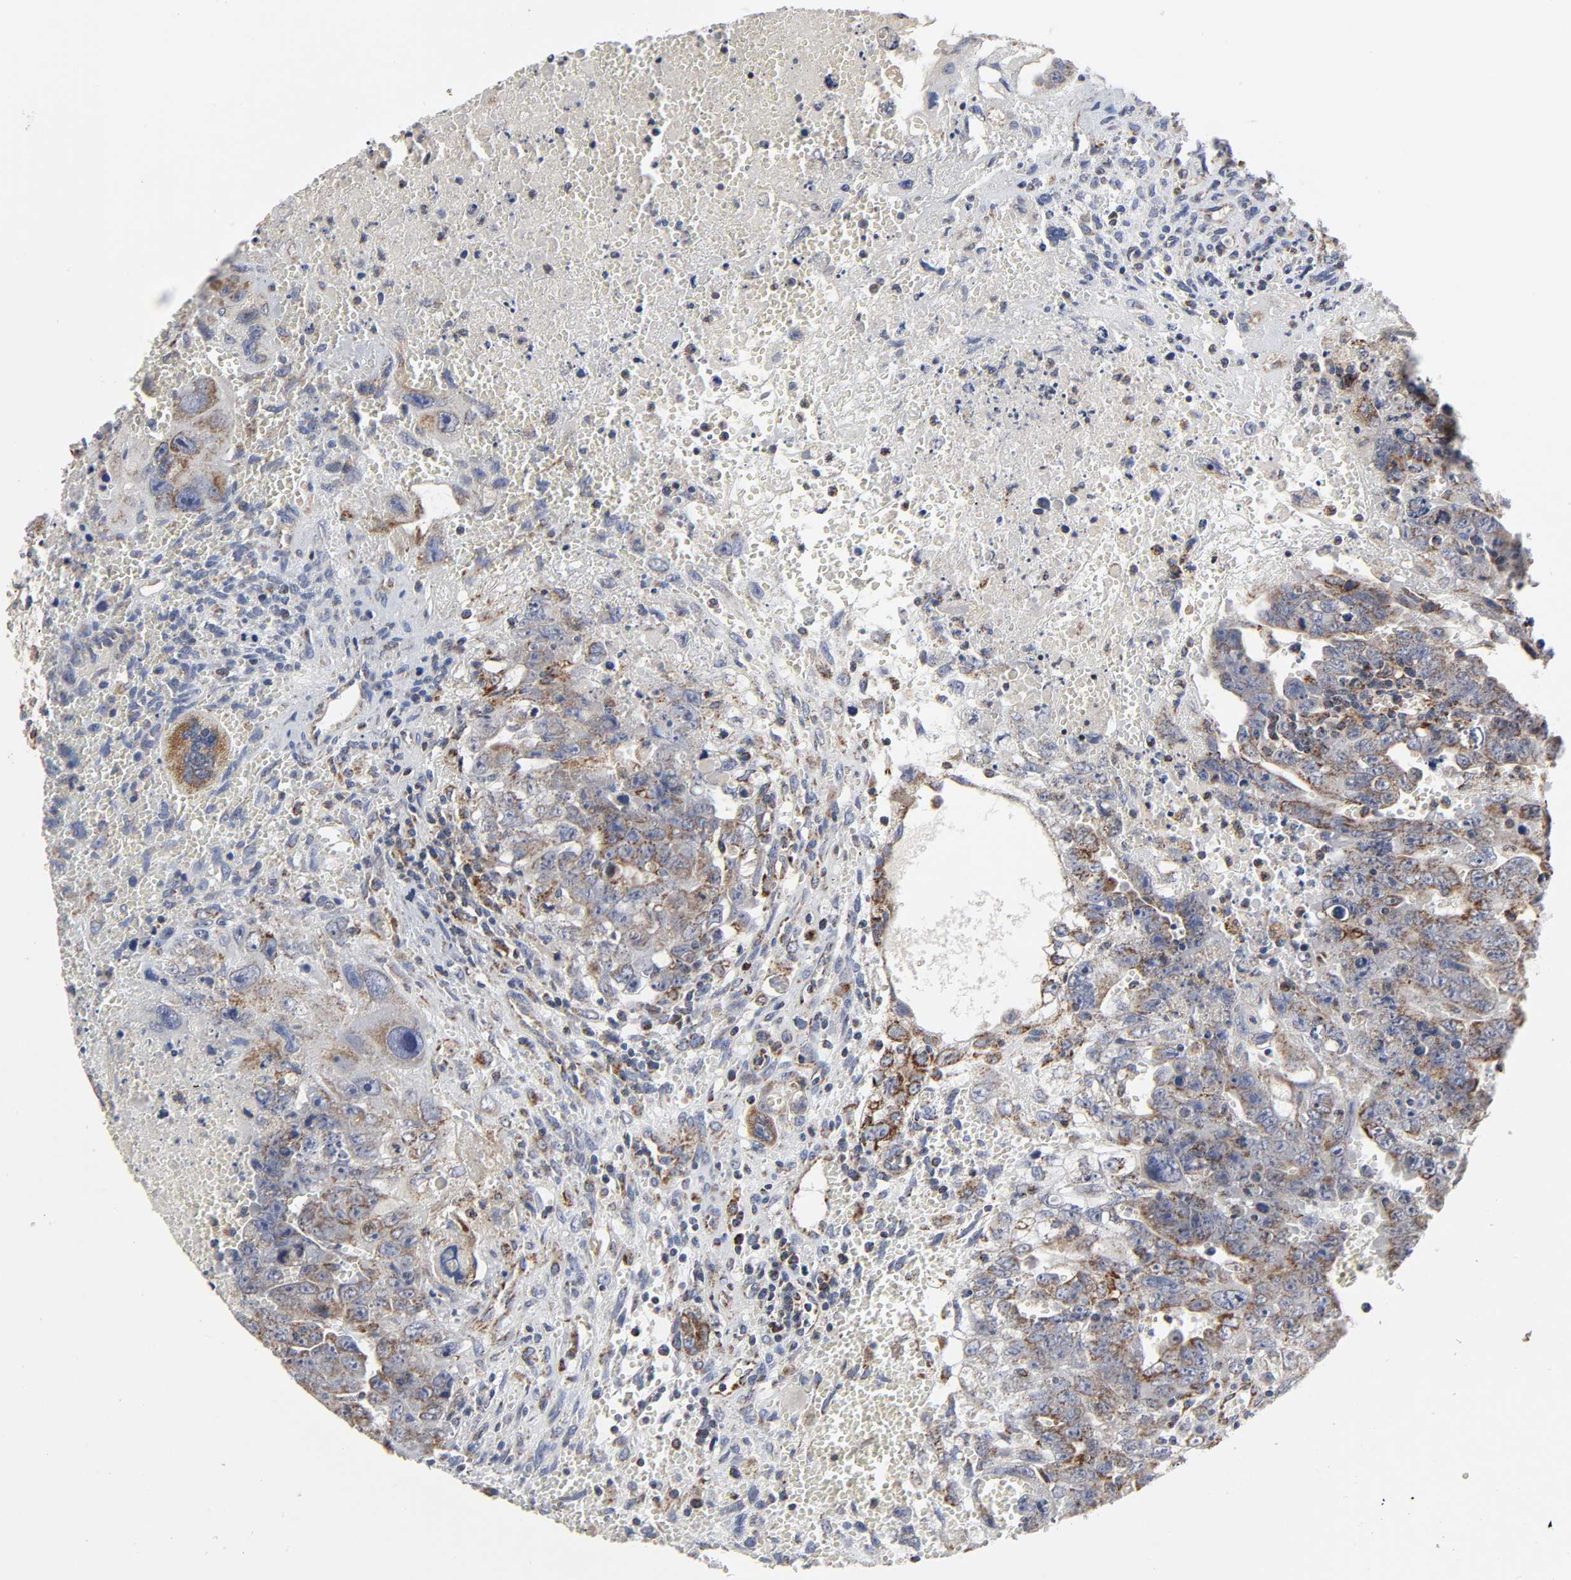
{"staining": {"intensity": "moderate", "quantity": ">75%", "location": "cytoplasmic/membranous"}, "tissue": "testis cancer", "cell_type": "Tumor cells", "image_type": "cancer", "snomed": [{"axis": "morphology", "description": "Carcinoma, Embryonal, NOS"}, {"axis": "topography", "description": "Testis"}], "caption": "Immunohistochemistry image of testis cancer stained for a protein (brown), which displays medium levels of moderate cytoplasmic/membranous staining in approximately >75% of tumor cells.", "gene": "COX6B1", "patient": {"sex": "male", "age": 28}}